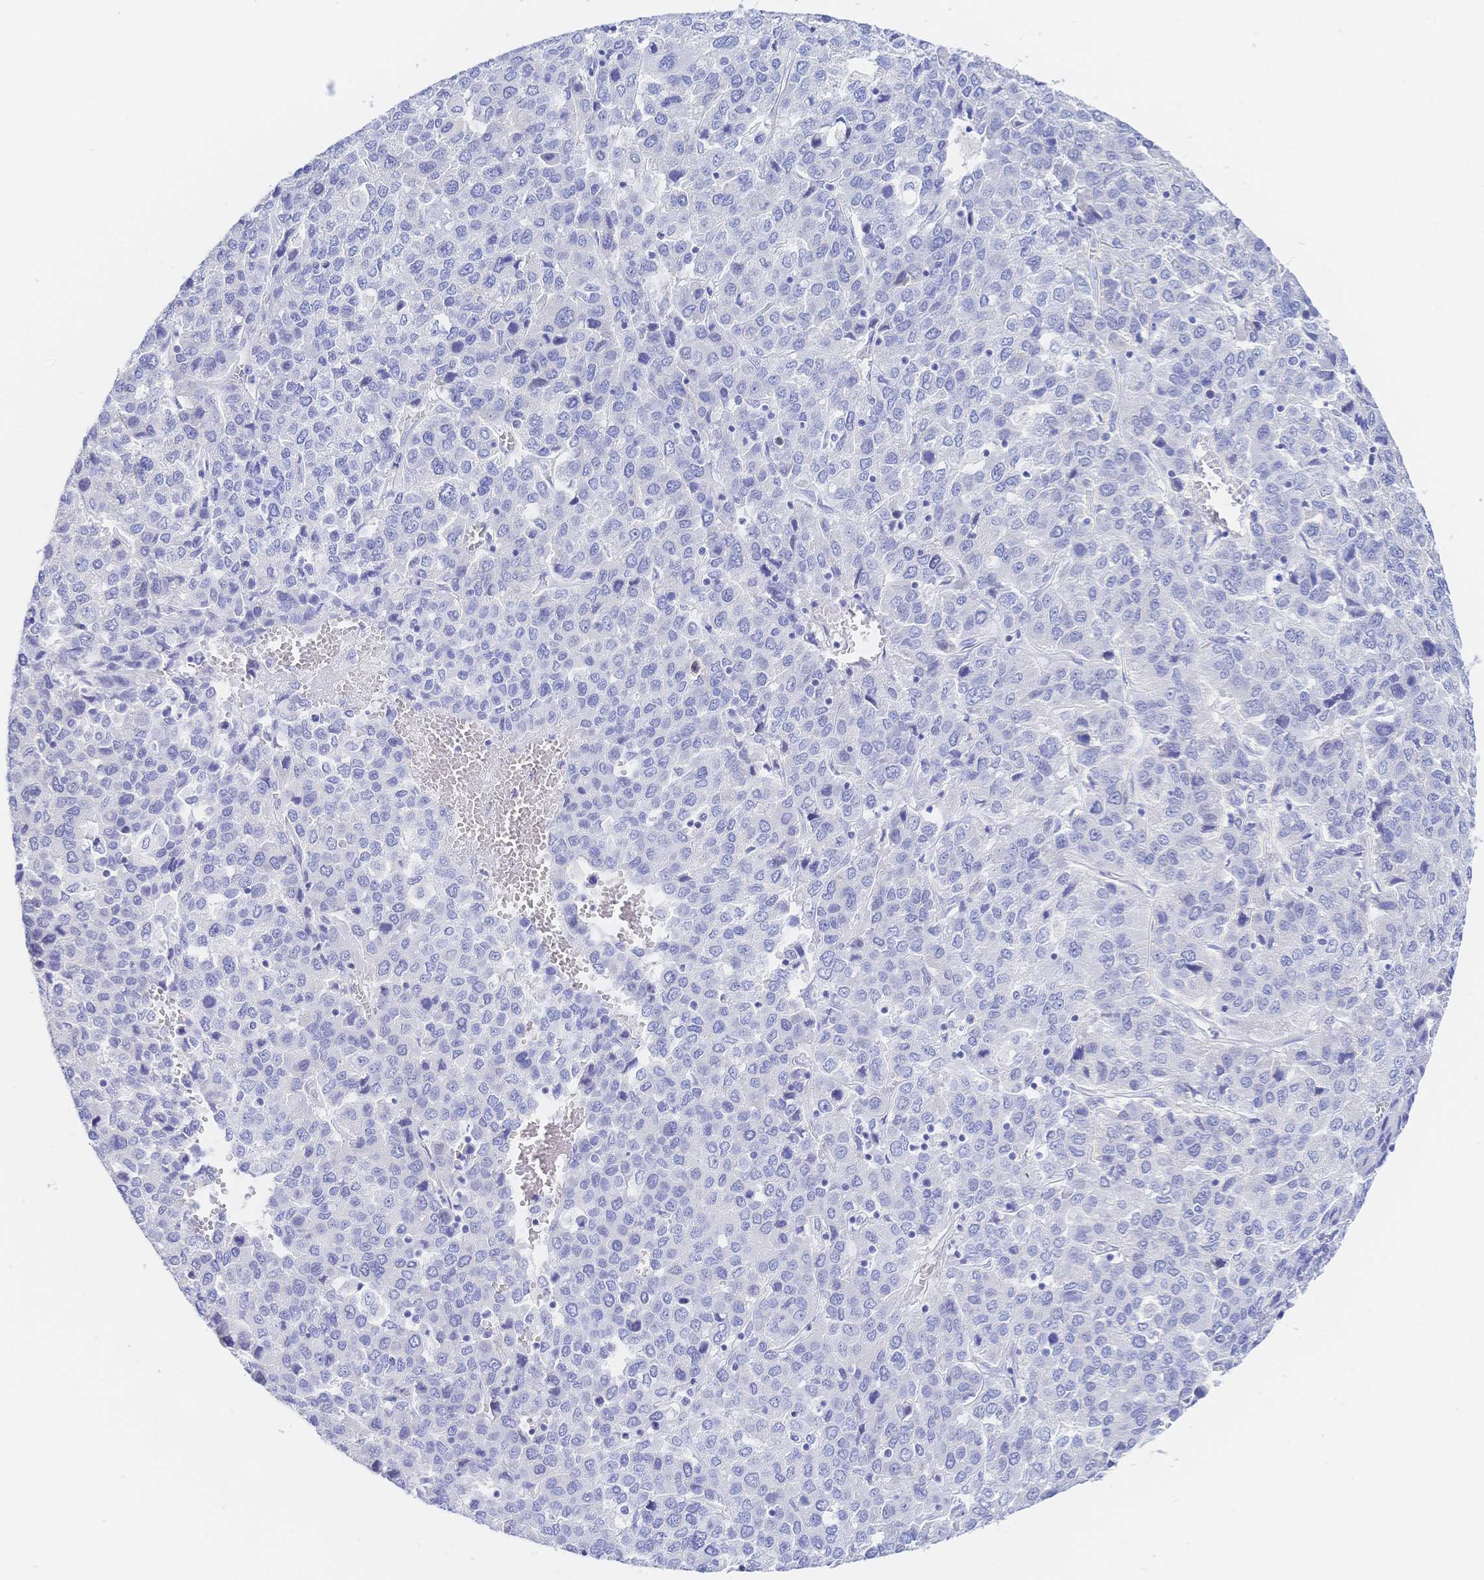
{"staining": {"intensity": "negative", "quantity": "none", "location": "none"}, "tissue": "liver cancer", "cell_type": "Tumor cells", "image_type": "cancer", "snomed": [{"axis": "morphology", "description": "Carcinoma, Hepatocellular, NOS"}, {"axis": "topography", "description": "Liver"}], "caption": "This is an immunohistochemistry photomicrograph of human hepatocellular carcinoma (liver). There is no staining in tumor cells.", "gene": "RRM1", "patient": {"sex": "male", "age": 69}}